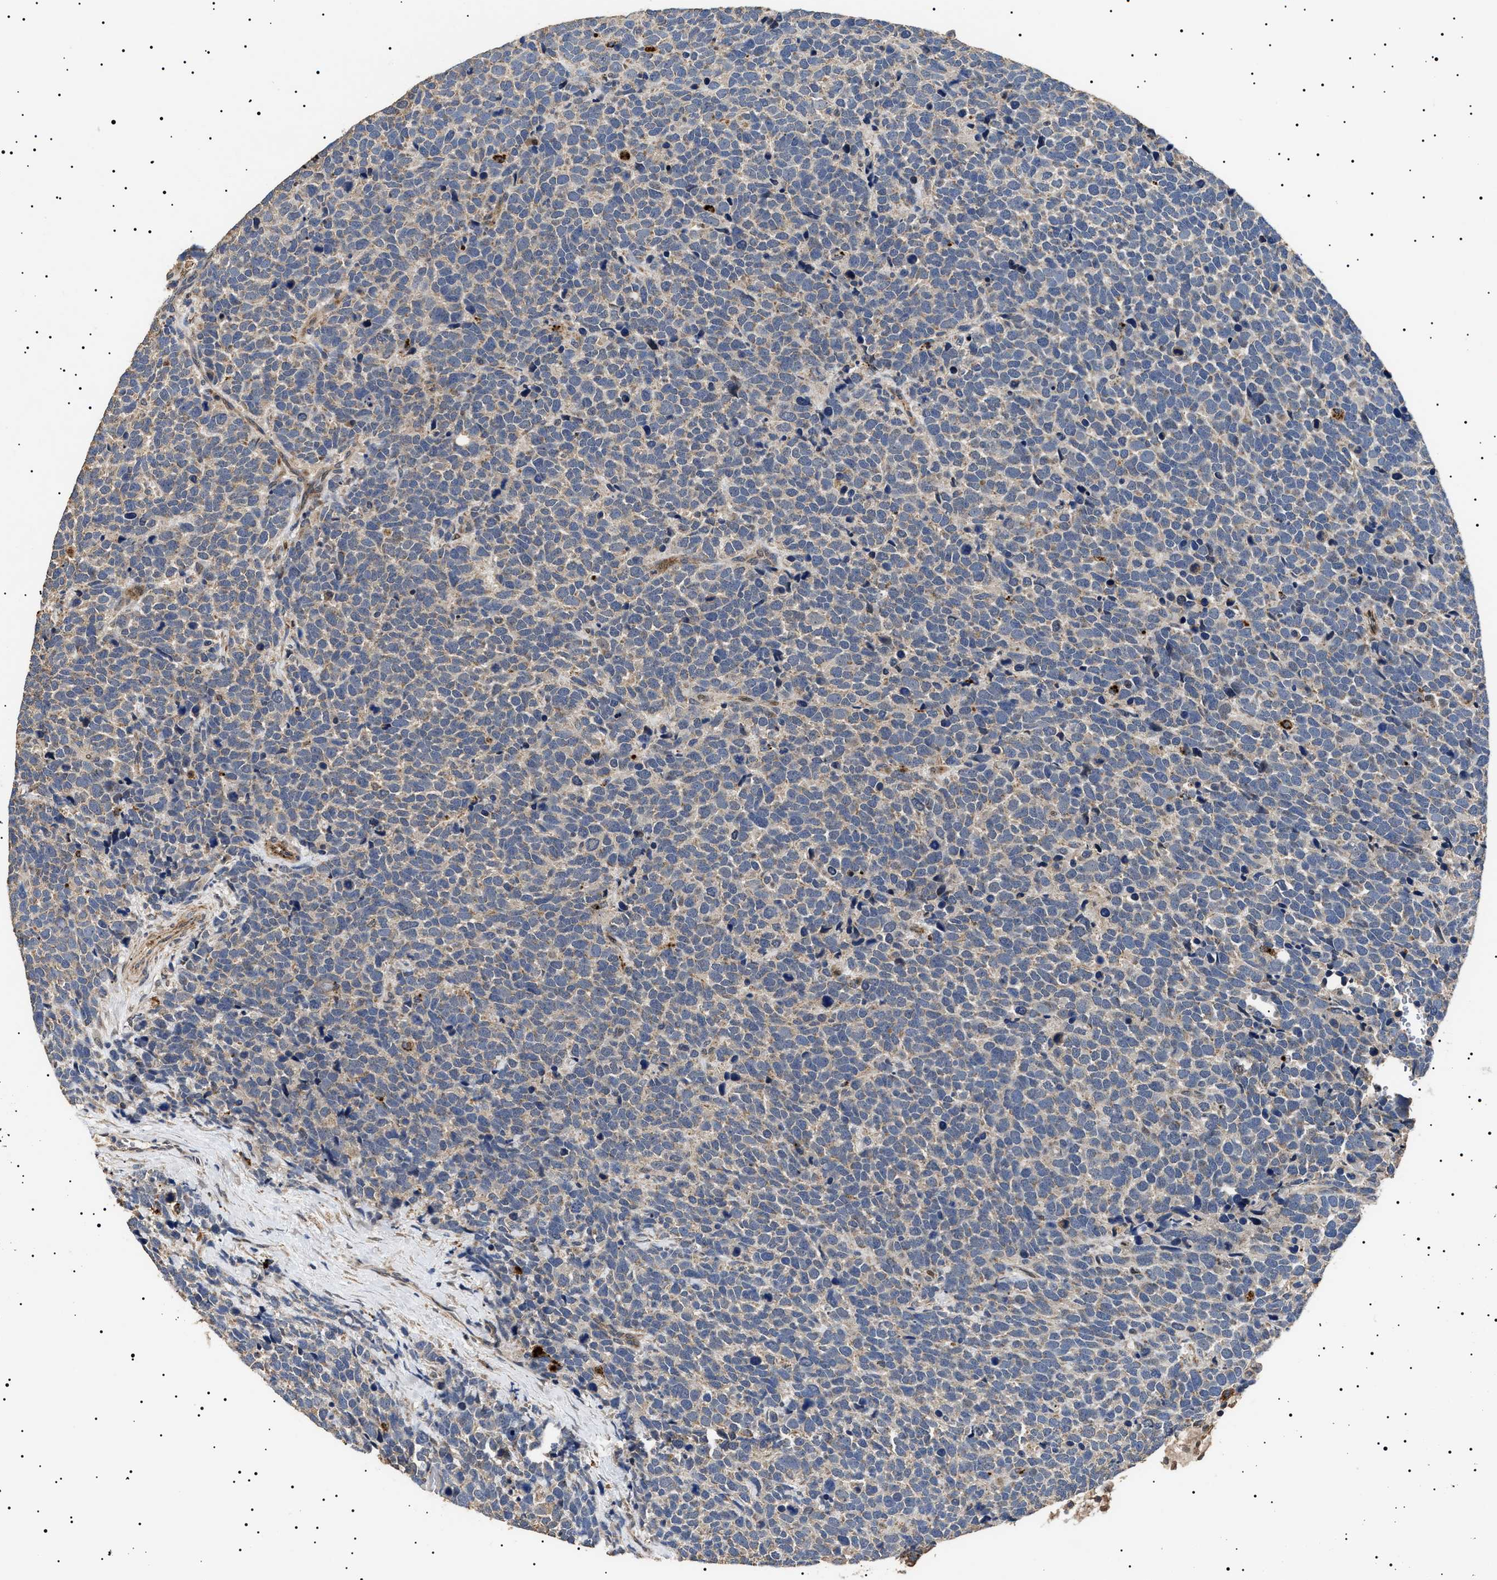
{"staining": {"intensity": "weak", "quantity": "25%-75%", "location": "cytoplasmic/membranous"}, "tissue": "urothelial cancer", "cell_type": "Tumor cells", "image_type": "cancer", "snomed": [{"axis": "morphology", "description": "Urothelial carcinoma, High grade"}, {"axis": "topography", "description": "Urinary bladder"}], "caption": "A micrograph of urothelial cancer stained for a protein demonstrates weak cytoplasmic/membranous brown staining in tumor cells.", "gene": "RAB34", "patient": {"sex": "female", "age": 82}}